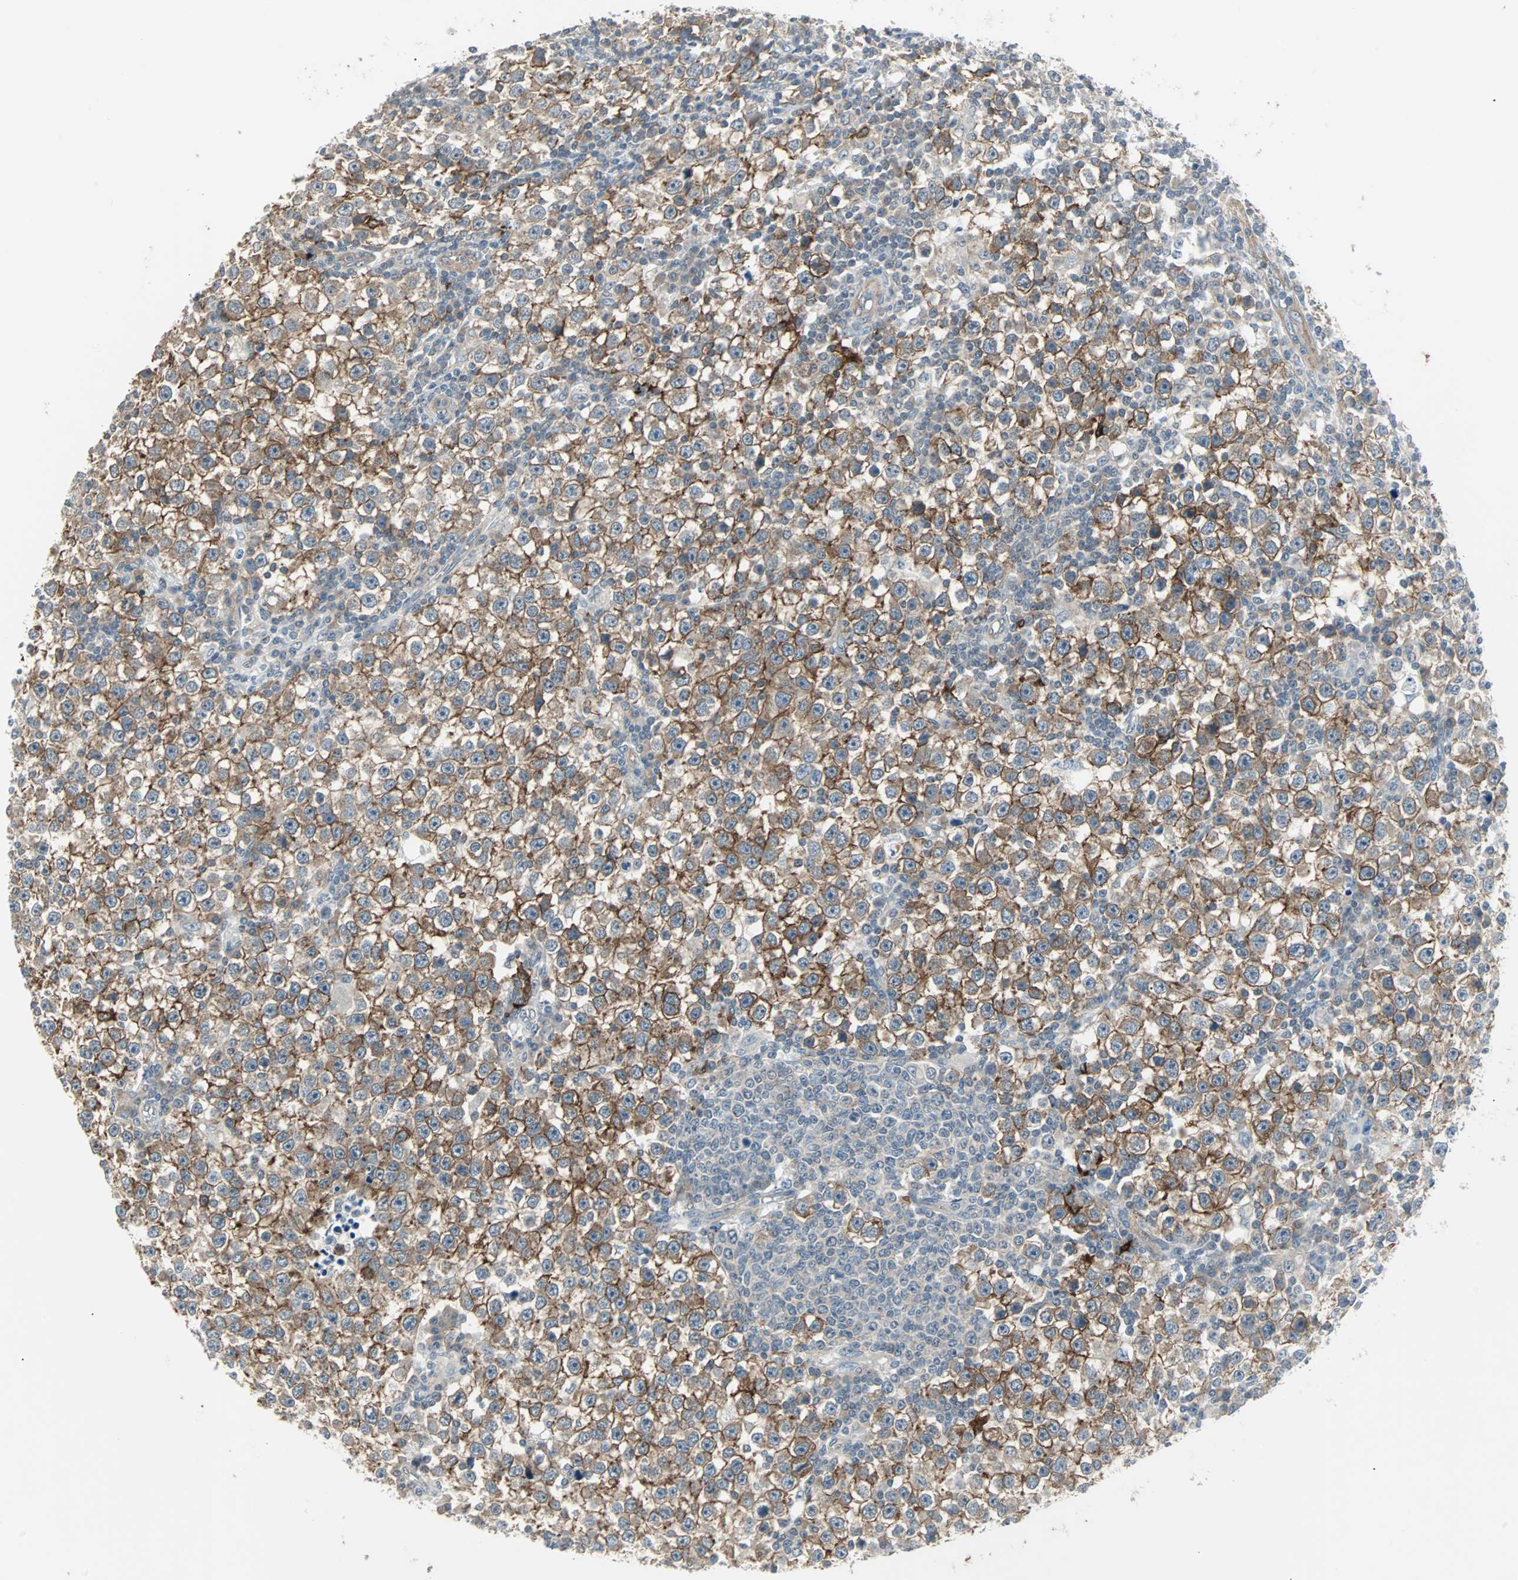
{"staining": {"intensity": "moderate", "quantity": ">75%", "location": "cytoplasmic/membranous"}, "tissue": "testis cancer", "cell_type": "Tumor cells", "image_type": "cancer", "snomed": [{"axis": "morphology", "description": "Seminoma, NOS"}, {"axis": "topography", "description": "Testis"}], "caption": "A micrograph of human testis seminoma stained for a protein demonstrates moderate cytoplasmic/membranous brown staining in tumor cells.", "gene": "CMC2", "patient": {"sex": "male", "age": 65}}